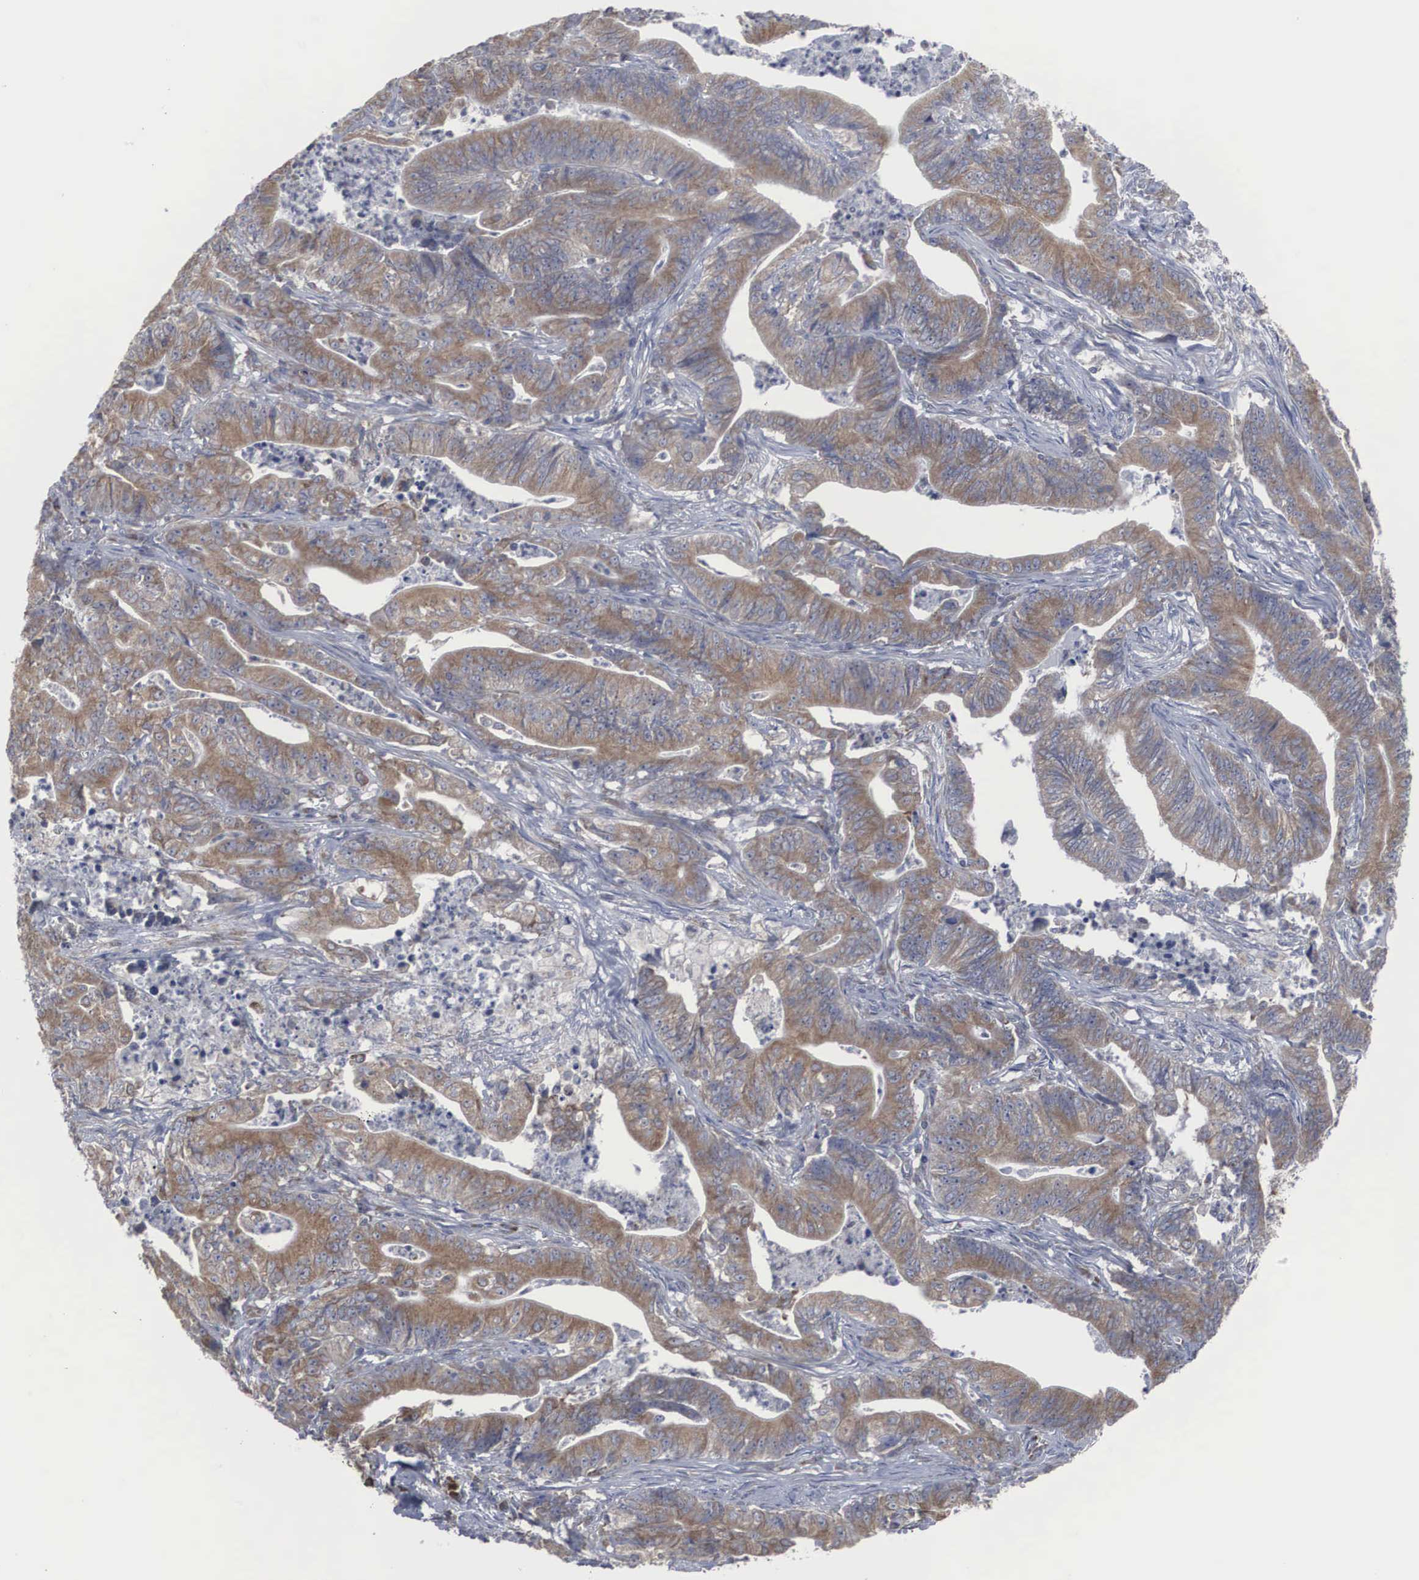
{"staining": {"intensity": "moderate", "quantity": "25%-75%", "location": "cytoplasmic/membranous"}, "tissue": "stomach cancer", "cell_type": "Tumor cells", "image_type": "cancer", "snomed": [{"axis": "morphology", "description": "Adenocarcinoma, NOS"}, {"axis": "topography", "description": "Stomach, lower"}], "caption": "Stomach adenocarcinoma stained with DAB (3,3'-diaminobenzidine) immunohistochemistry (IHC) demonstrates medium levels of moderate cytoplasmic/membranous expression in about 25%-75% of tumor cells.", "gene": "MIA2", "patient": {"sex": "female", "age": 86}}